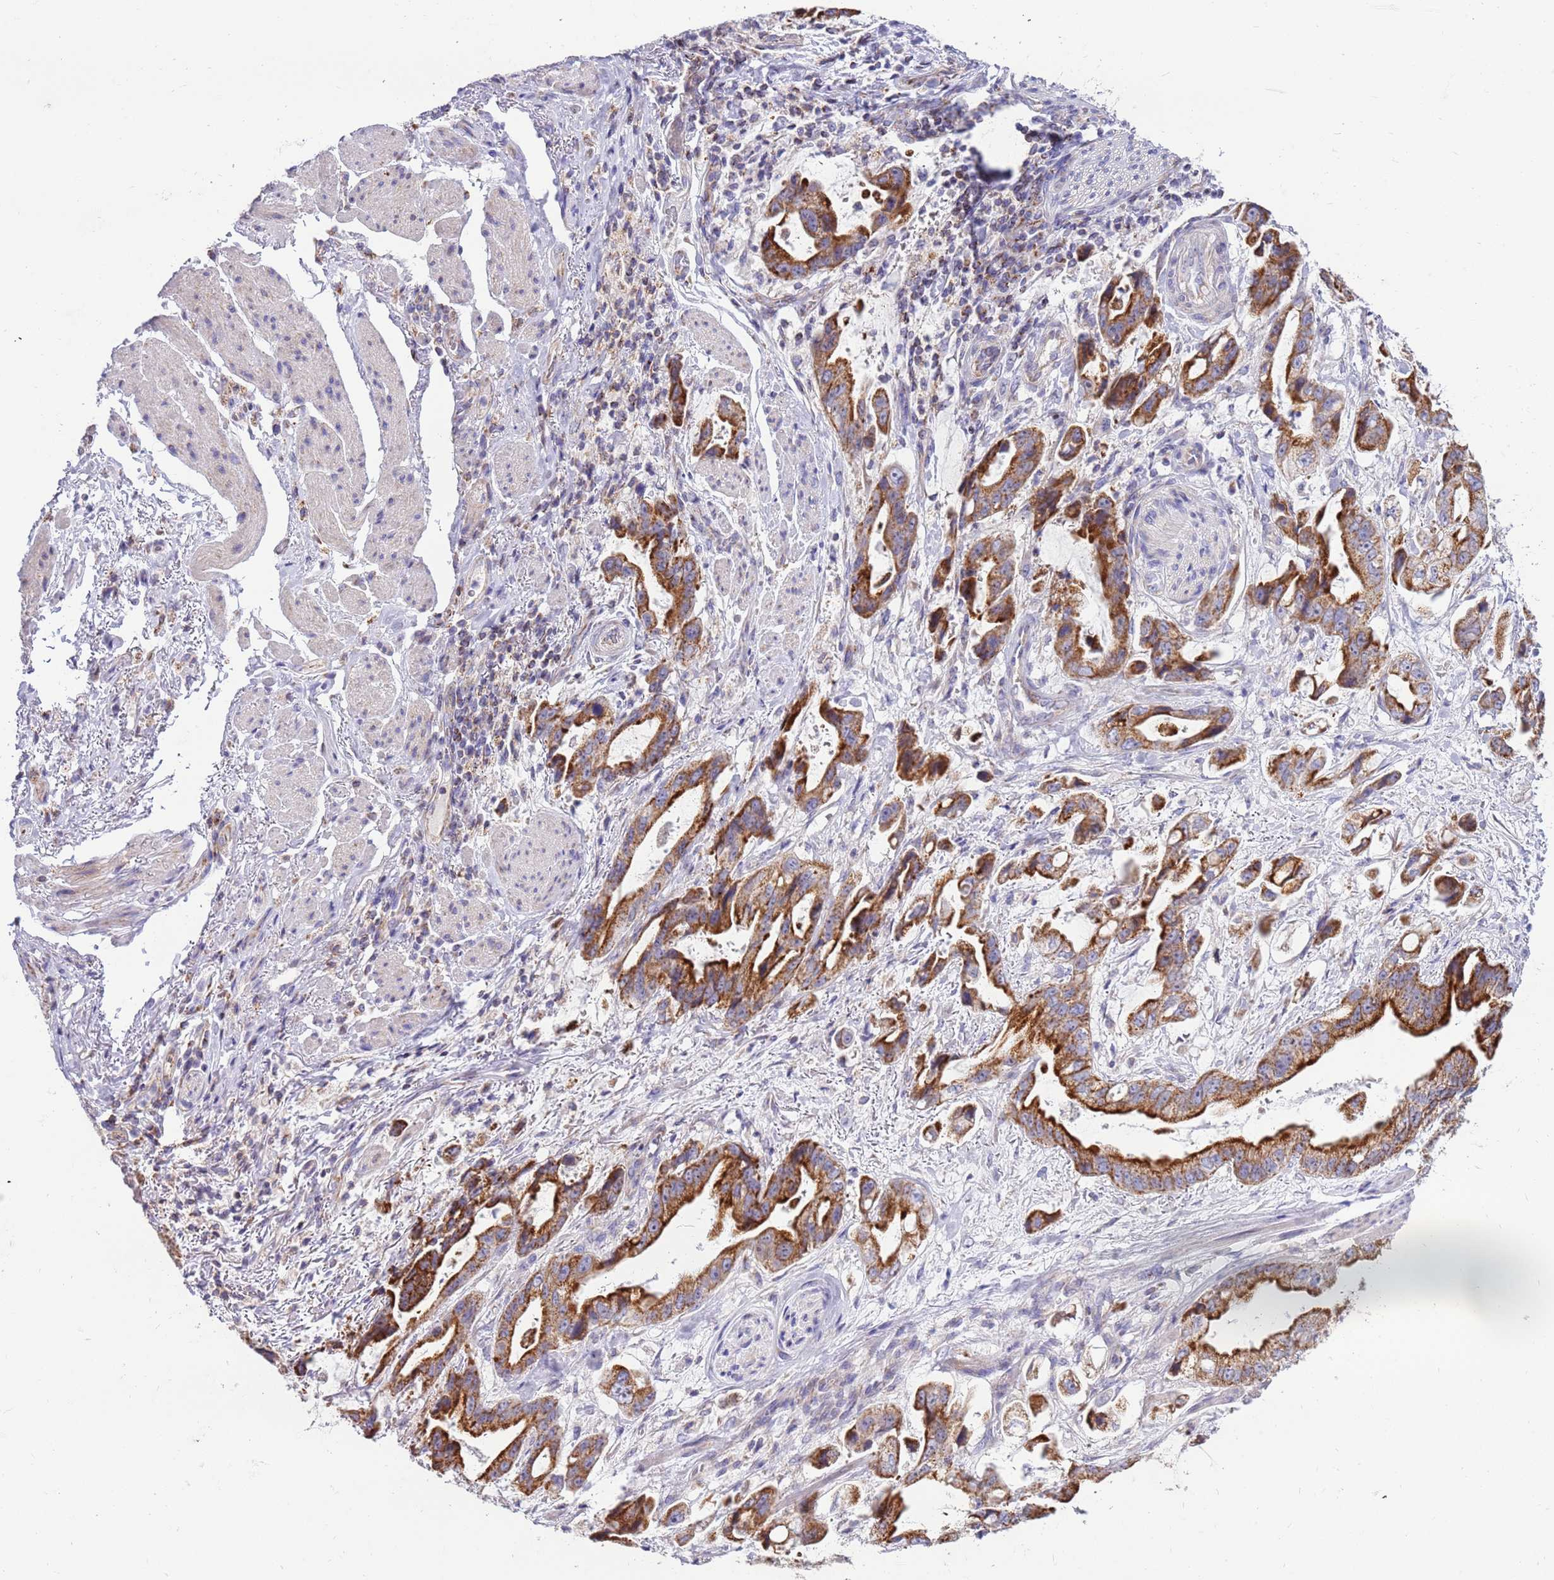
{"staining": {"intensity": "strong", "quantity": ">75%", "location": "cytoplasmic/membranous"}, "tissue": "stomach cancer", "cell_type": "Tumor cells", "image_type": "cancer", "snomed": [{"axis": "morphology", "description": "Adenocarcinoma, NOS"}, {"axis": "topography", "description": "Stomach"}], "caption": "Human stomach adenocarcinoma stained with a protein marker shows strong staining in tumor cells.", "gene": "IGF1R", "patient": {"sex": "male", "age": 62}}